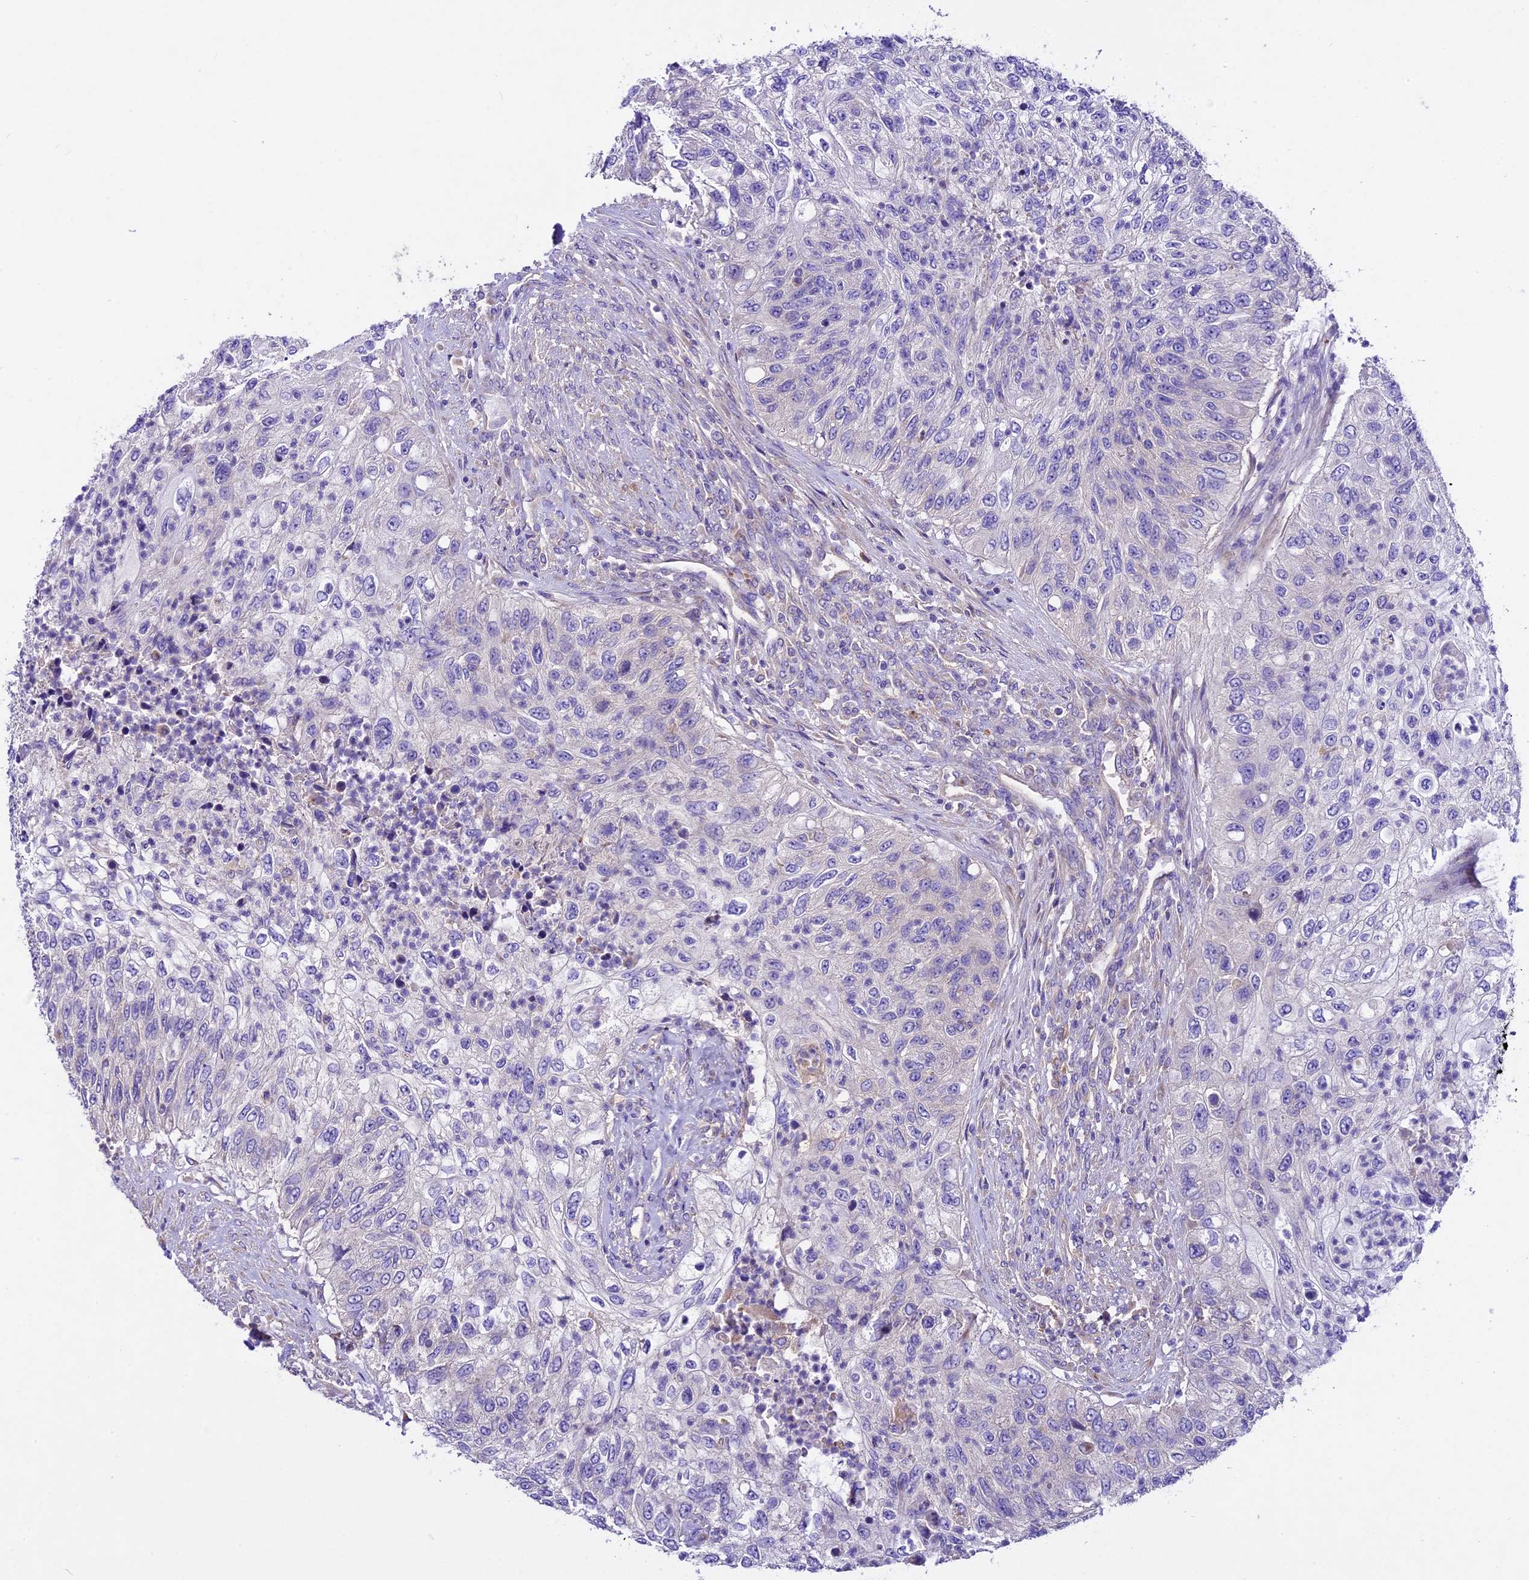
{"staining": {"intensity": "negative", "quantity": "none", "location": "none"}, "tissue": "urothelial cancer", "cell_type": "Tumor cells", "image_type": "cancer", "snomed": [{"axis": "morphology", "description": "Urothelial carcinoma, High grade"}, {"axis": "topography", "description": "Urinary bladder"}], "caption": "This is a image of immunohistochemistry staining of urothelial cancer, which shows no staining in tumor cells.", "gene": "PEMT", "patient": {"sex": "female", "age": 60}}